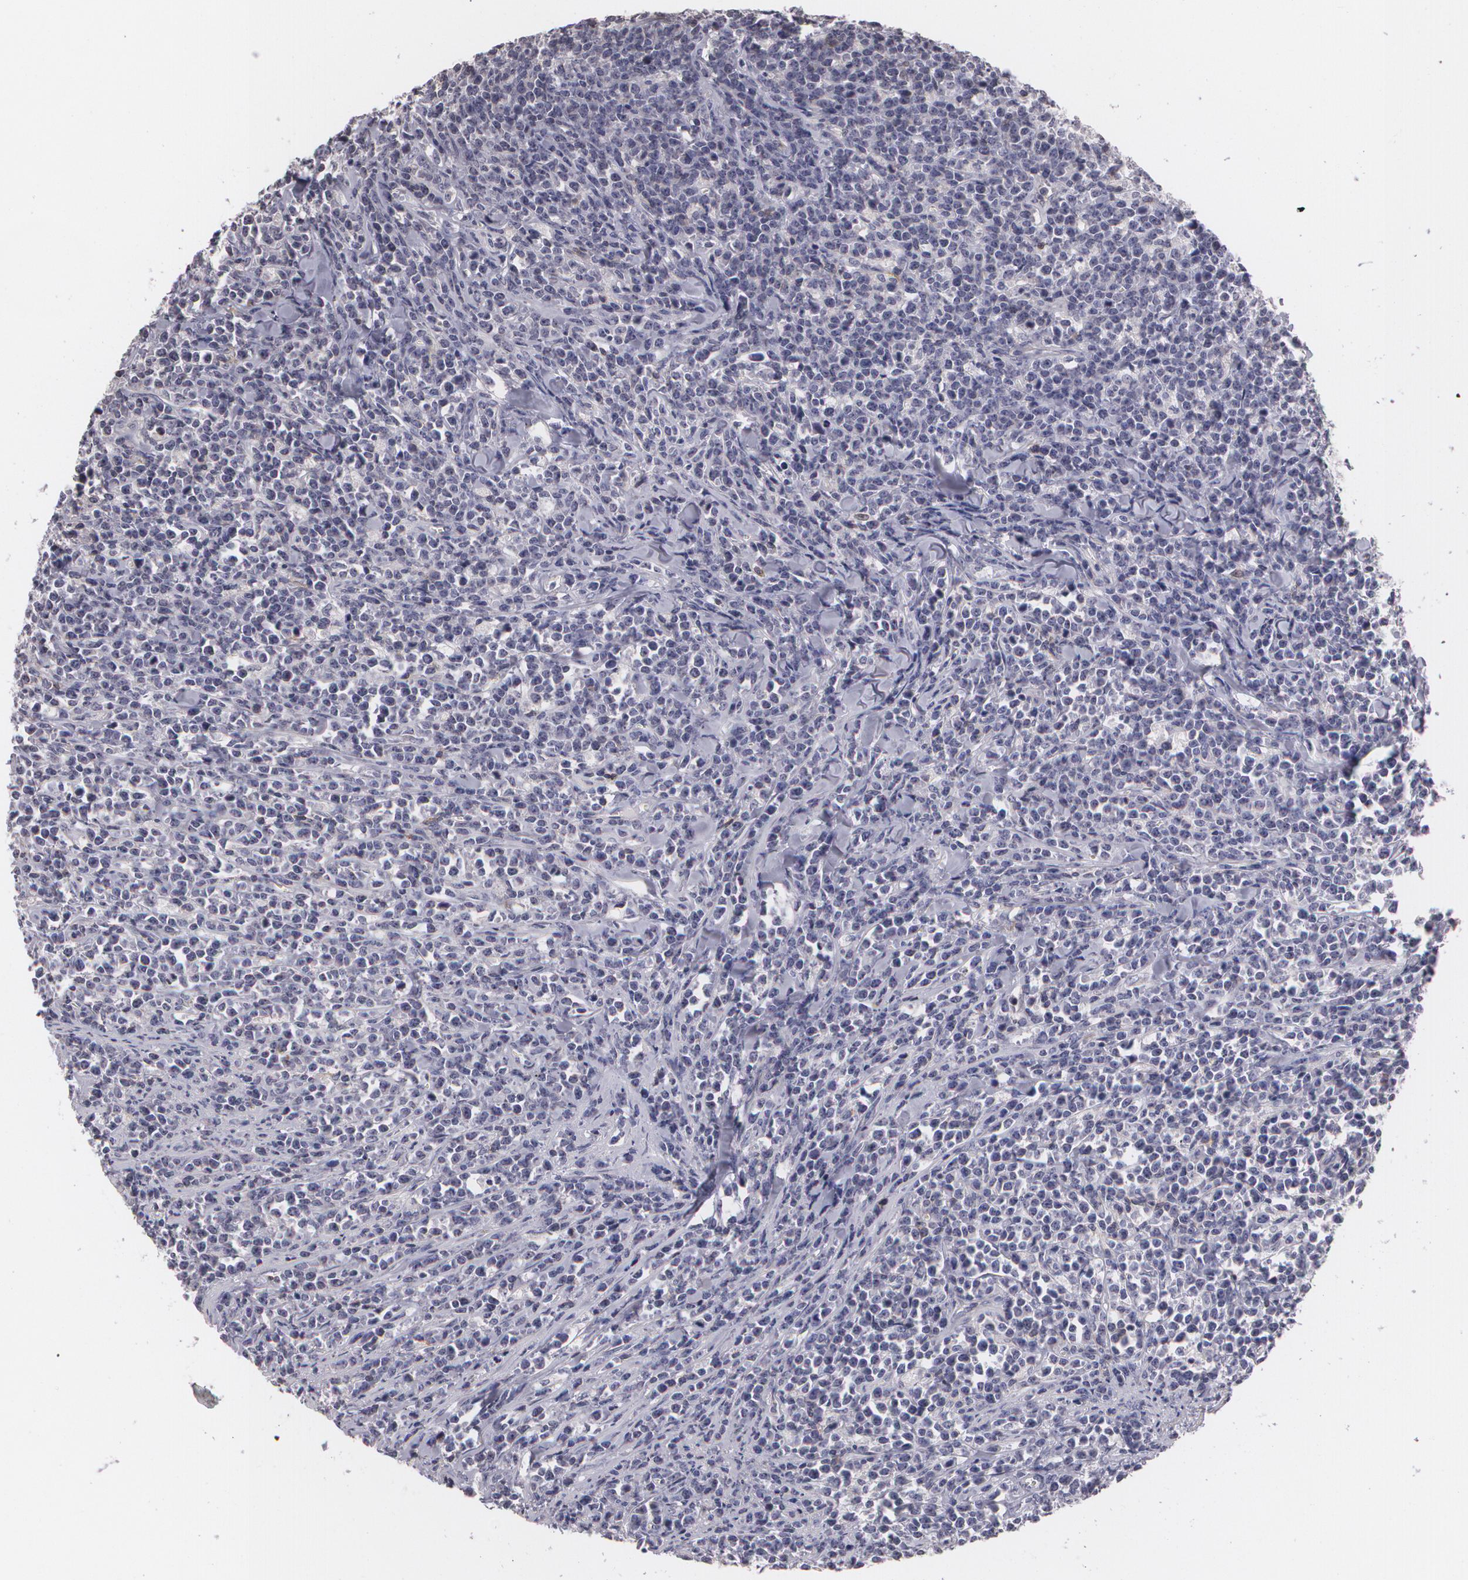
{"staining": {"intensity": "negative", "quantity": "none", "location": "none"}, "tissue": "lymphoma", "cell_type": "Tumor cells", "image_type": "cancer", "snomed": [{"axis": "morphology", "description": "Malignant lymphoma, non-Hodgkin's type, High grade"}, {"axis": "topography", "description": "Small intestine"}, {"axis": "topography", "description": "Colon"}], "caption": "Human high-grade malignant lymphoma, non-Hodgkin's type stained for a protein using immunohistochemistry (IHC) shows no staining in tumor cells.", "gene": "ZBTB16", "patient": {"sex": "male", "age": 8}}